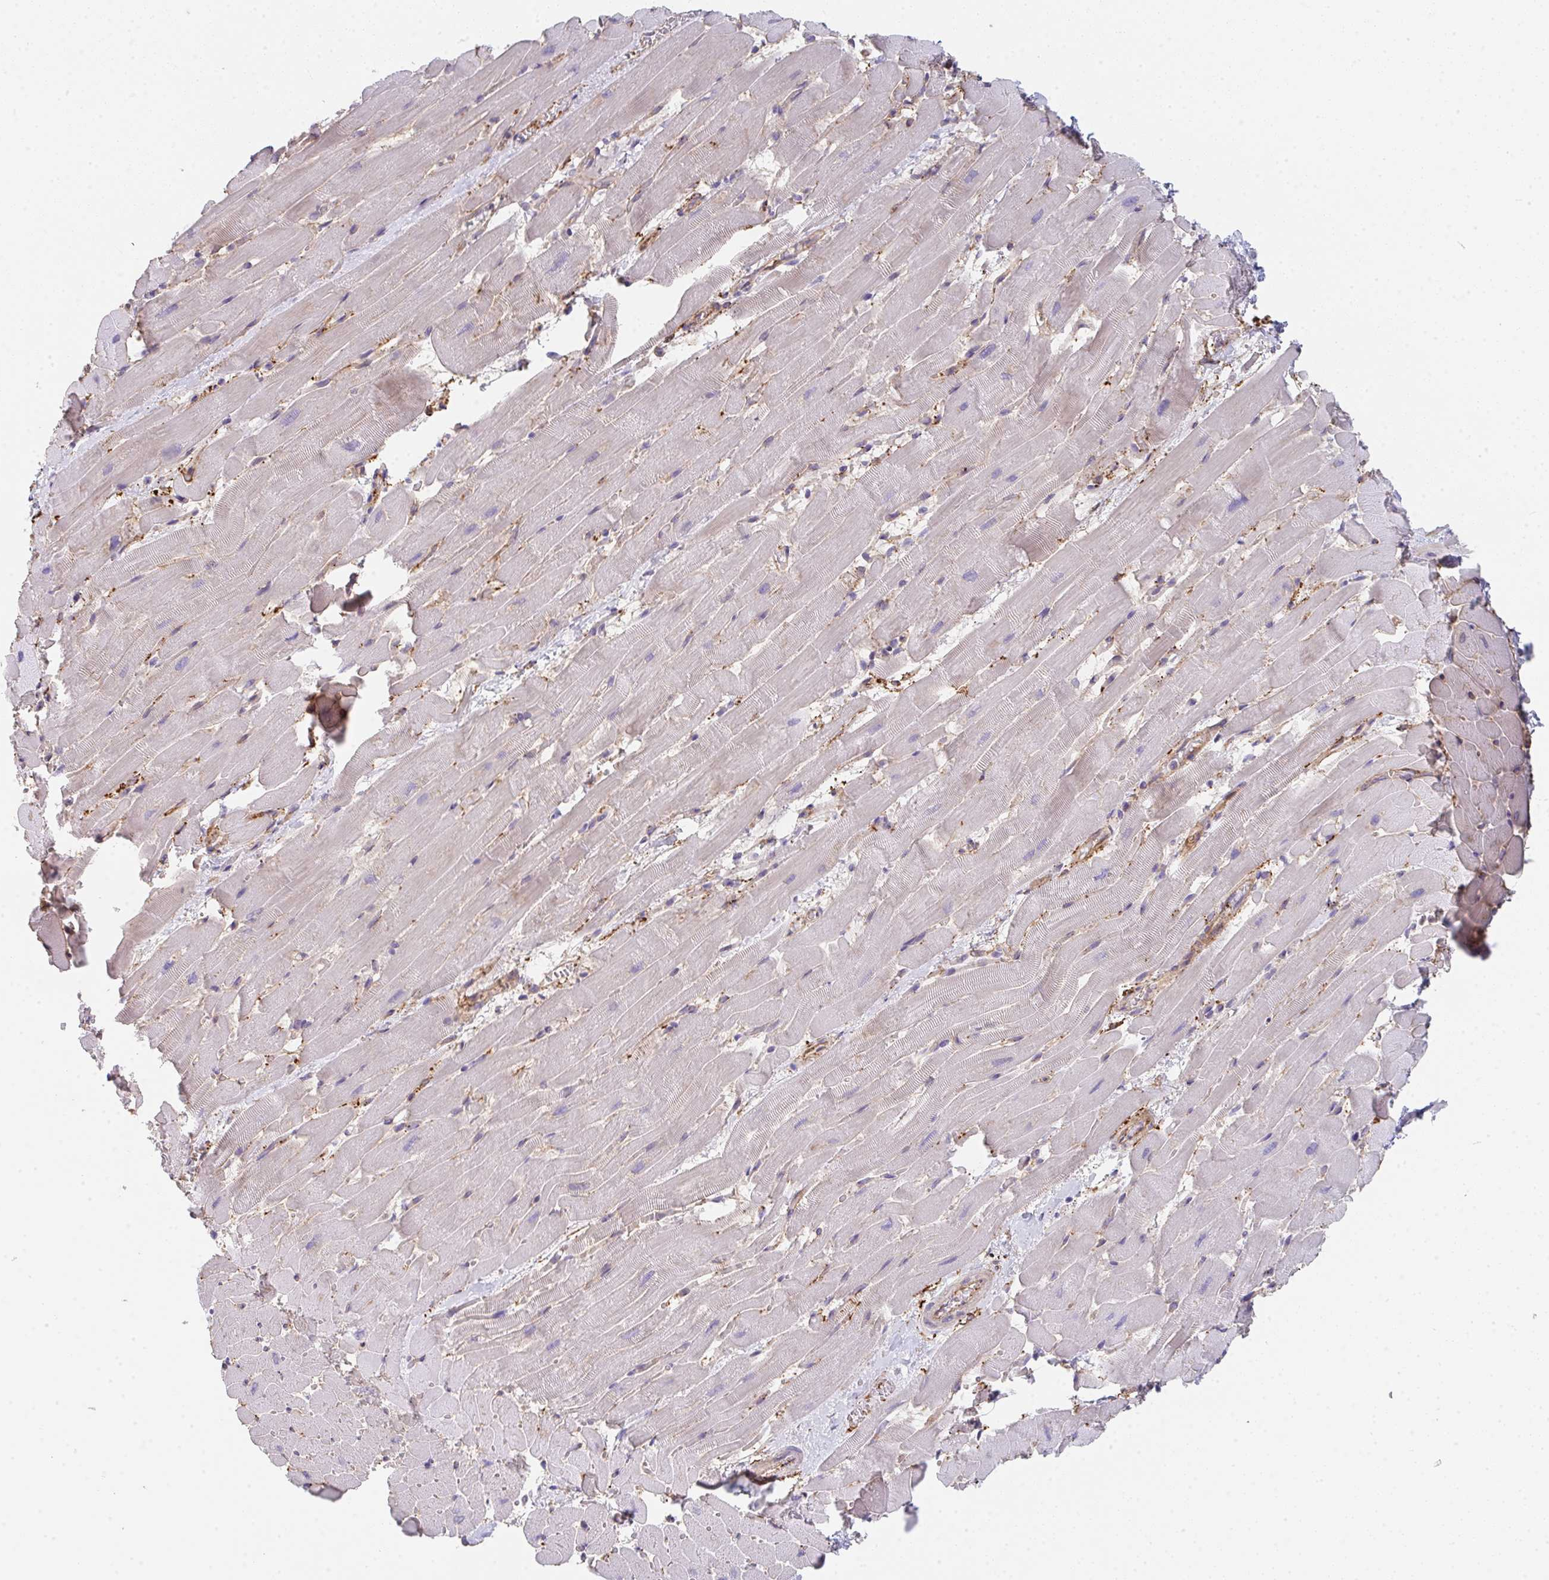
{"staining": {"intensity": "negative", "quantity": "none", "location": "none"}, "tissue": "heart muscle", "cell_type": "Cardiomyocytes", "image_type": "normal", "snomed": [{"axis": "morphology", "description": "Normal tissue, NOS"}, {"axis": "topography", "description": "Heart"}], "caption": "Protein analysis of unremarkable heart muscle demonstrates no significant staining in cardiomyocytes.", "gene": "DBN1", "patient": {"sex": "male", "age": 37}}